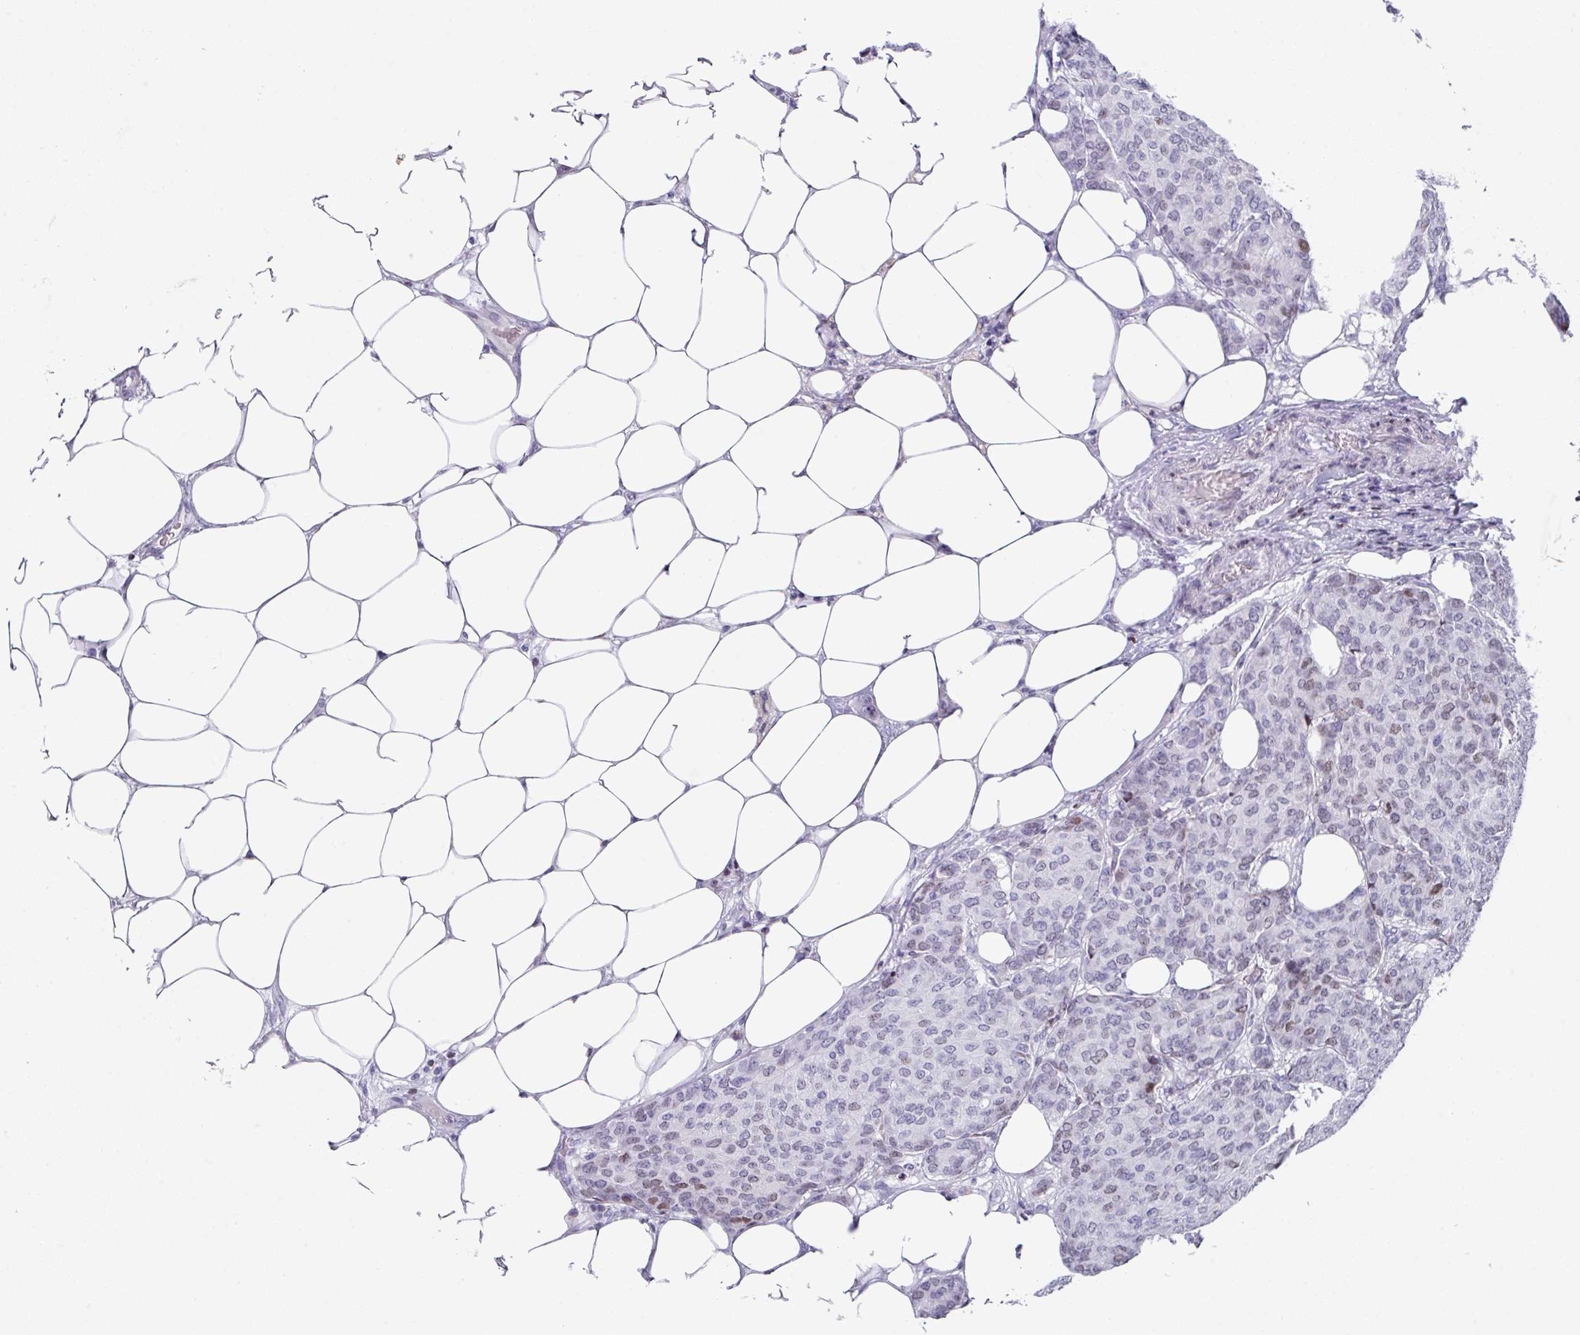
{"staining": {"intensity": "weak", "quantity": "<25%", "location": "nuclear"}, "tissue": "breast cancer", "cell_type": "Tumor cells", "image_type": "cancer", "snomed": [{"axis": "morphology", "description": "Duct carcinoma"}, {"axis": "topography", "description": "Breast"}], "caption": "This is an IHC micrograph of human invasive ductal carcinoma (breast). There is no expression in tumor cells.", "gene": "TCF3", "patient": {"sex": "female", "age": 75}}